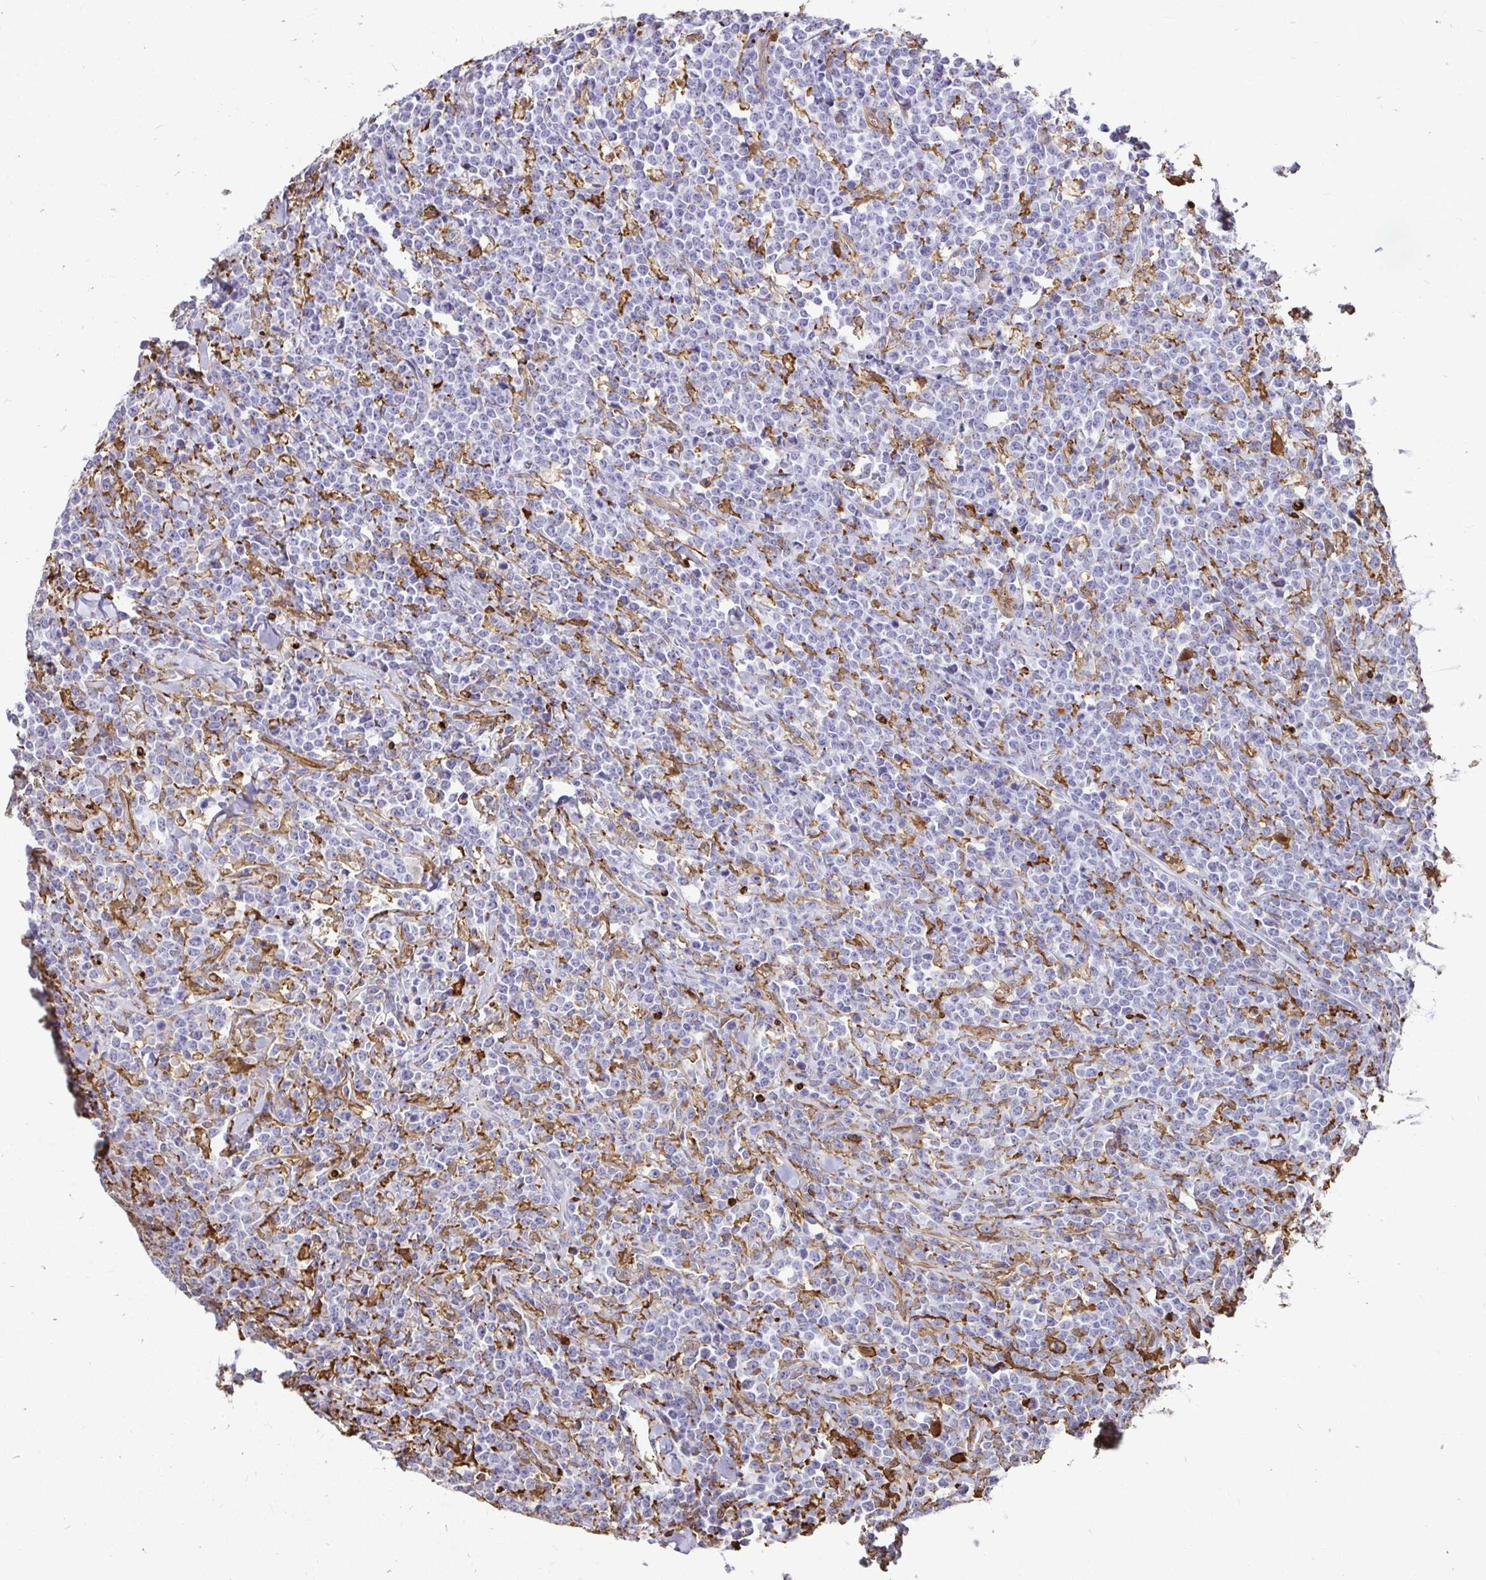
{"staining": {"intensity": "negative", "quantity": "none", "location": "none"}, "tissue": "lymphoma", "cell_type": "Tumor cells", "image_type": "cancer", "snomed": [{"axis": "morphology", "description": "Malignant lymphoma, non-Hodgkin's type, High grade"}, {"axis": "topography", "description": "Small intestine"}], "caption": "High power microscopy histopathology image of an immunohistochemistry histopathology image of malignant lymphoma, non-Hodgkin's type (high-grade), revealing no significant staining in tumor cells.", "gene": "GSN", "patient": {"sex": "female", "age": 56}}